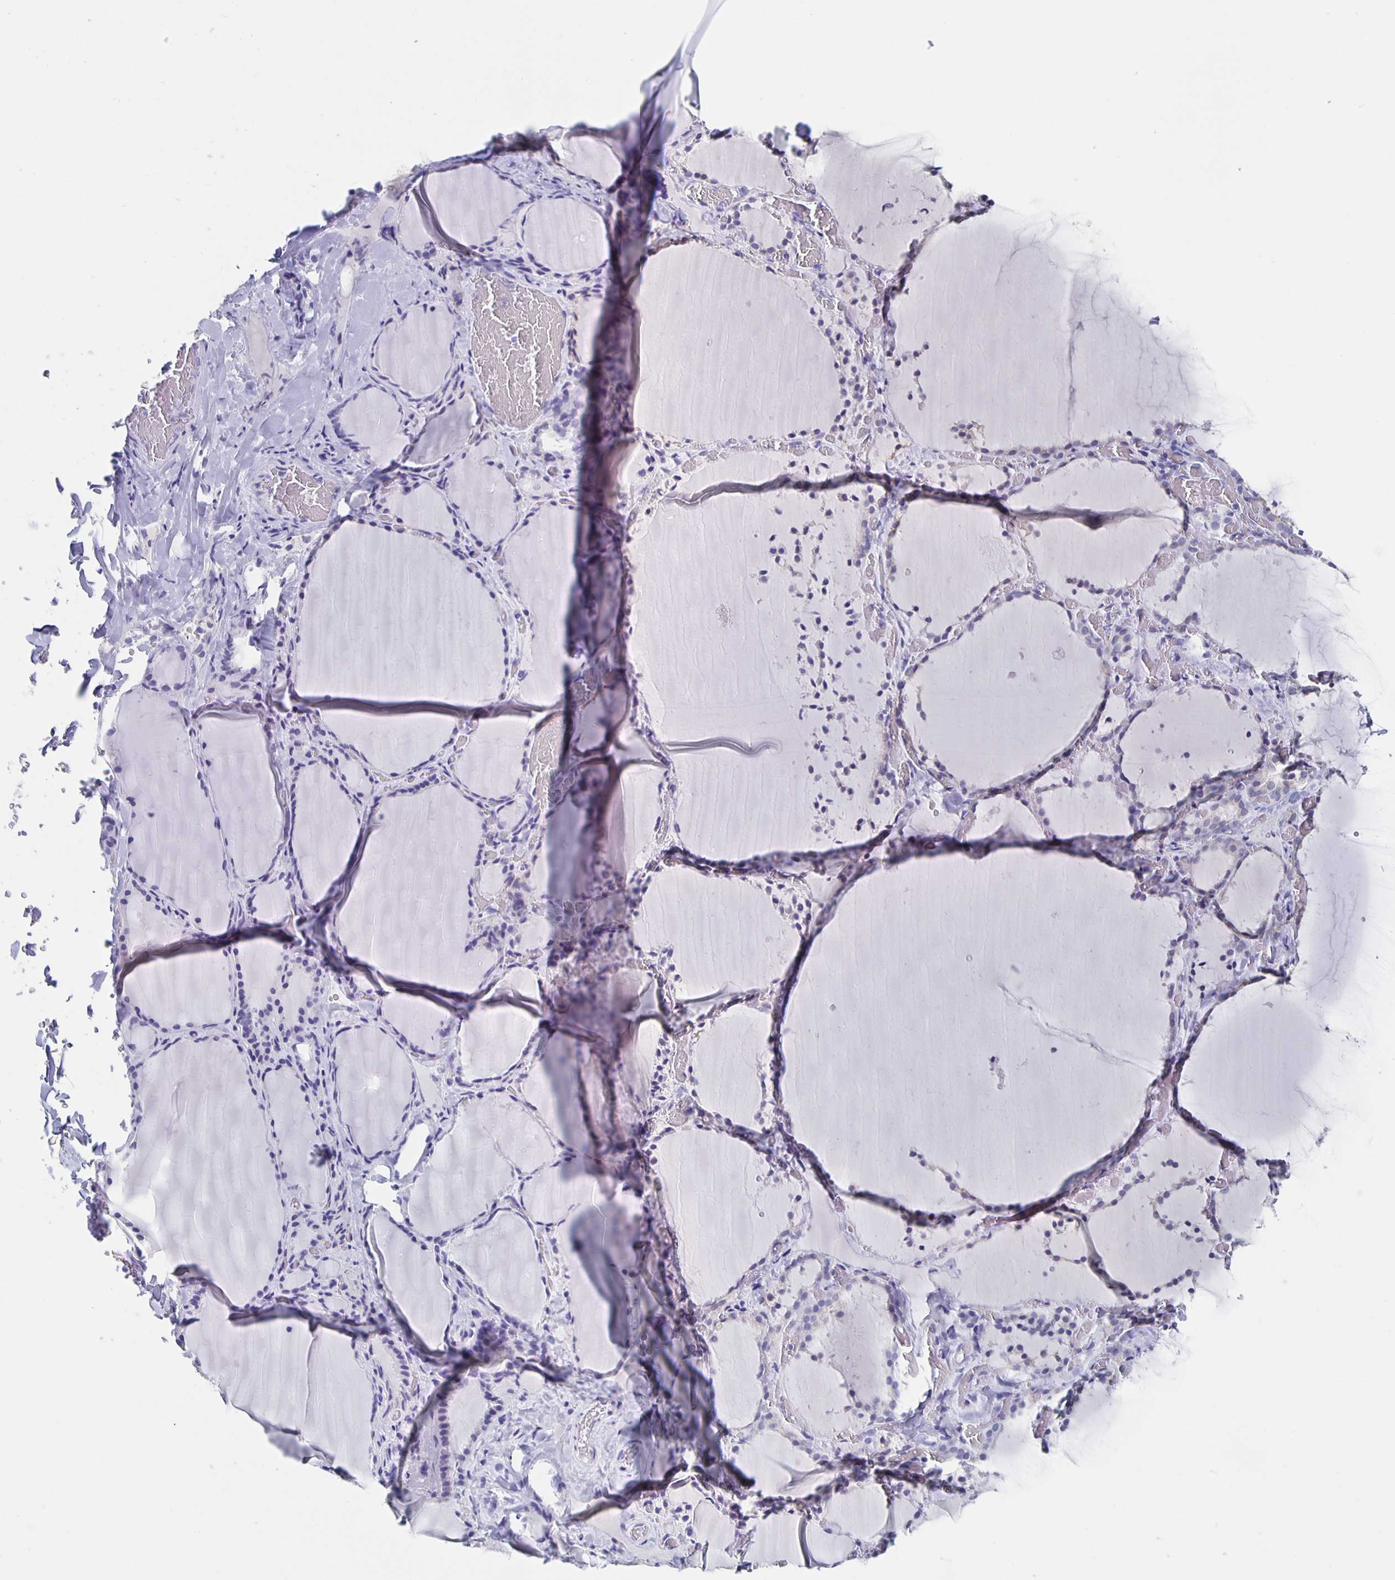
{"staining": {"intensity": "weak", "quantity": "<25%", "location": "cytoplasmic/membranous"}, "tissue": "thyroid gland", "cell_type": "Glandular cells", "image_type": "normal", "snomed": [{"axis": "morphology", "description": "Normal tissue, NOS"}, {"axis": "topography", "description": "Thyroid gland"}], "caption": "Human thyroid gland stained for a protein using immunohistochemistry demonstrates no staining in glandular cells.", "gene": "CCDC17", "patient": {"sex": "female", "age": 22}}